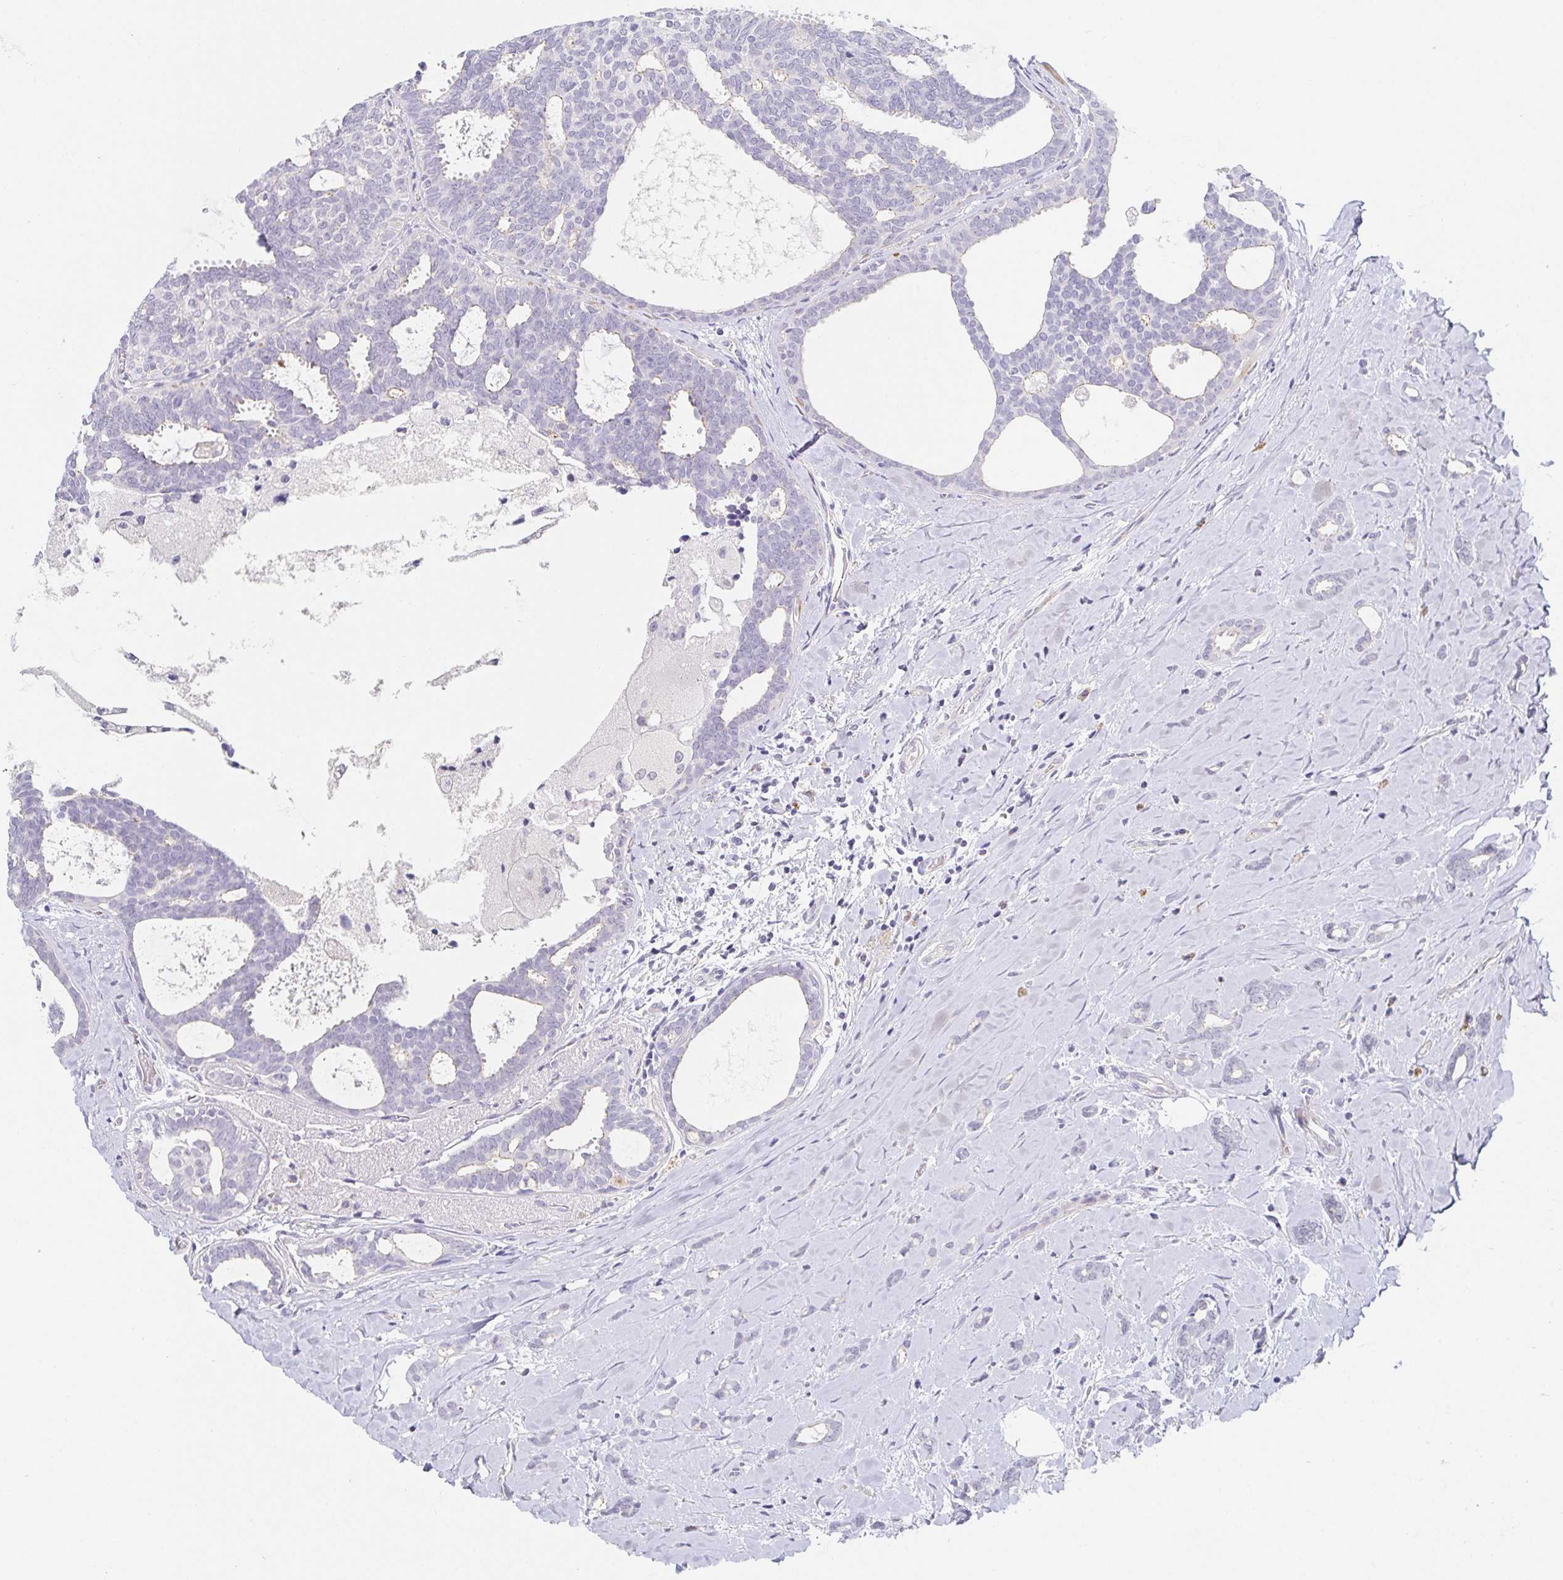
{"staining": {"intensity": "negative", "quantity": "none", "location": "none"}, "tissue": "breast cancer", "cell_type": "Tumor cells", "image_type": "cancer", "snomed": [{"axis": "morphology", "description": "Intraductal carcinoma, in situ"}, {"axis": "morphology", "description": "Duct carcinoma"}, {"axis": "morphology", "description": "Lobular carcinoma, in situ"}, {"axis": "topography", "description": "Breast"}], "caption": "Immunohistochemical staining of invasive ductal carcinoma (breast) exhibits no significant staining in tumor cells. (DAB (3,3'-diaminobenzidine) immunohistochemistry (IHC) visualized using brightfield microscopy, high magnification).", "gene": "PDX1", "patient": {"sex": "female", "age": 44}}